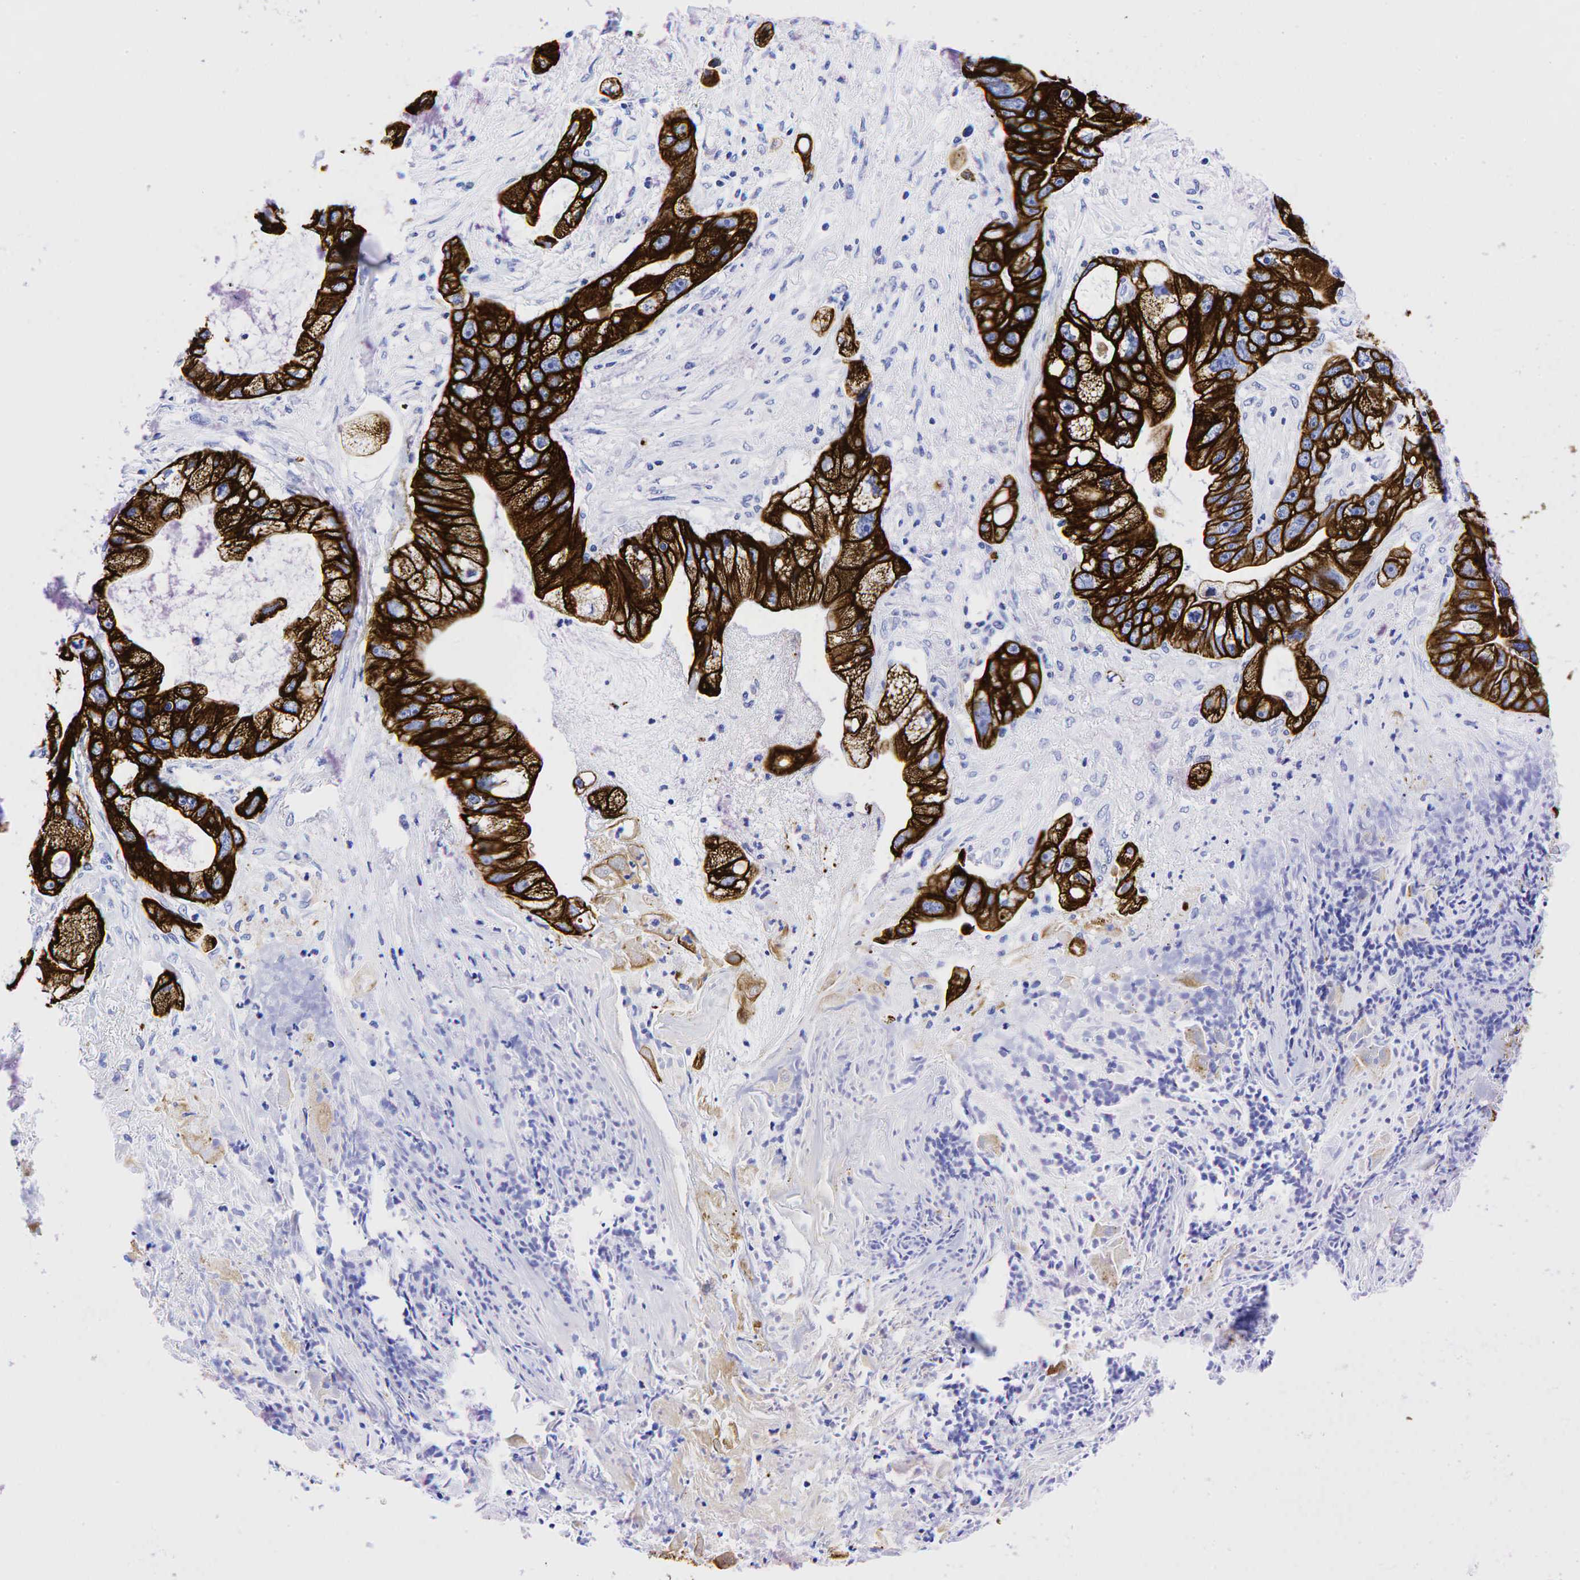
{"staining": {"intensity": "strong", "quantity": ">75%", "location": "cytoplasmic/membranous"}, "tissue": "pancreatic cancer", "cell_type": "Tumor cells", "image_type": "cancer", "snomed": [{"axis": "morphology", "description": "Adenocarcinoma, NOS"}, {"axis": "topography", "description": "Pancreas"}, {"axis": "topography", "description": "Stomach, upper"}], "caption": "Protein expression analysis of human pancreatic cancer reveals strong cytoplasmic/membranous positivity in about >75% of tumor cells. The staining was performed using DAB (3,3'-diaminobenzidine), with brown indicating positive protein expression. Nuclei are stained blue with hematoxylin.", "gene": "KRT19", "patient": {"sex": "male", "age": 77}}